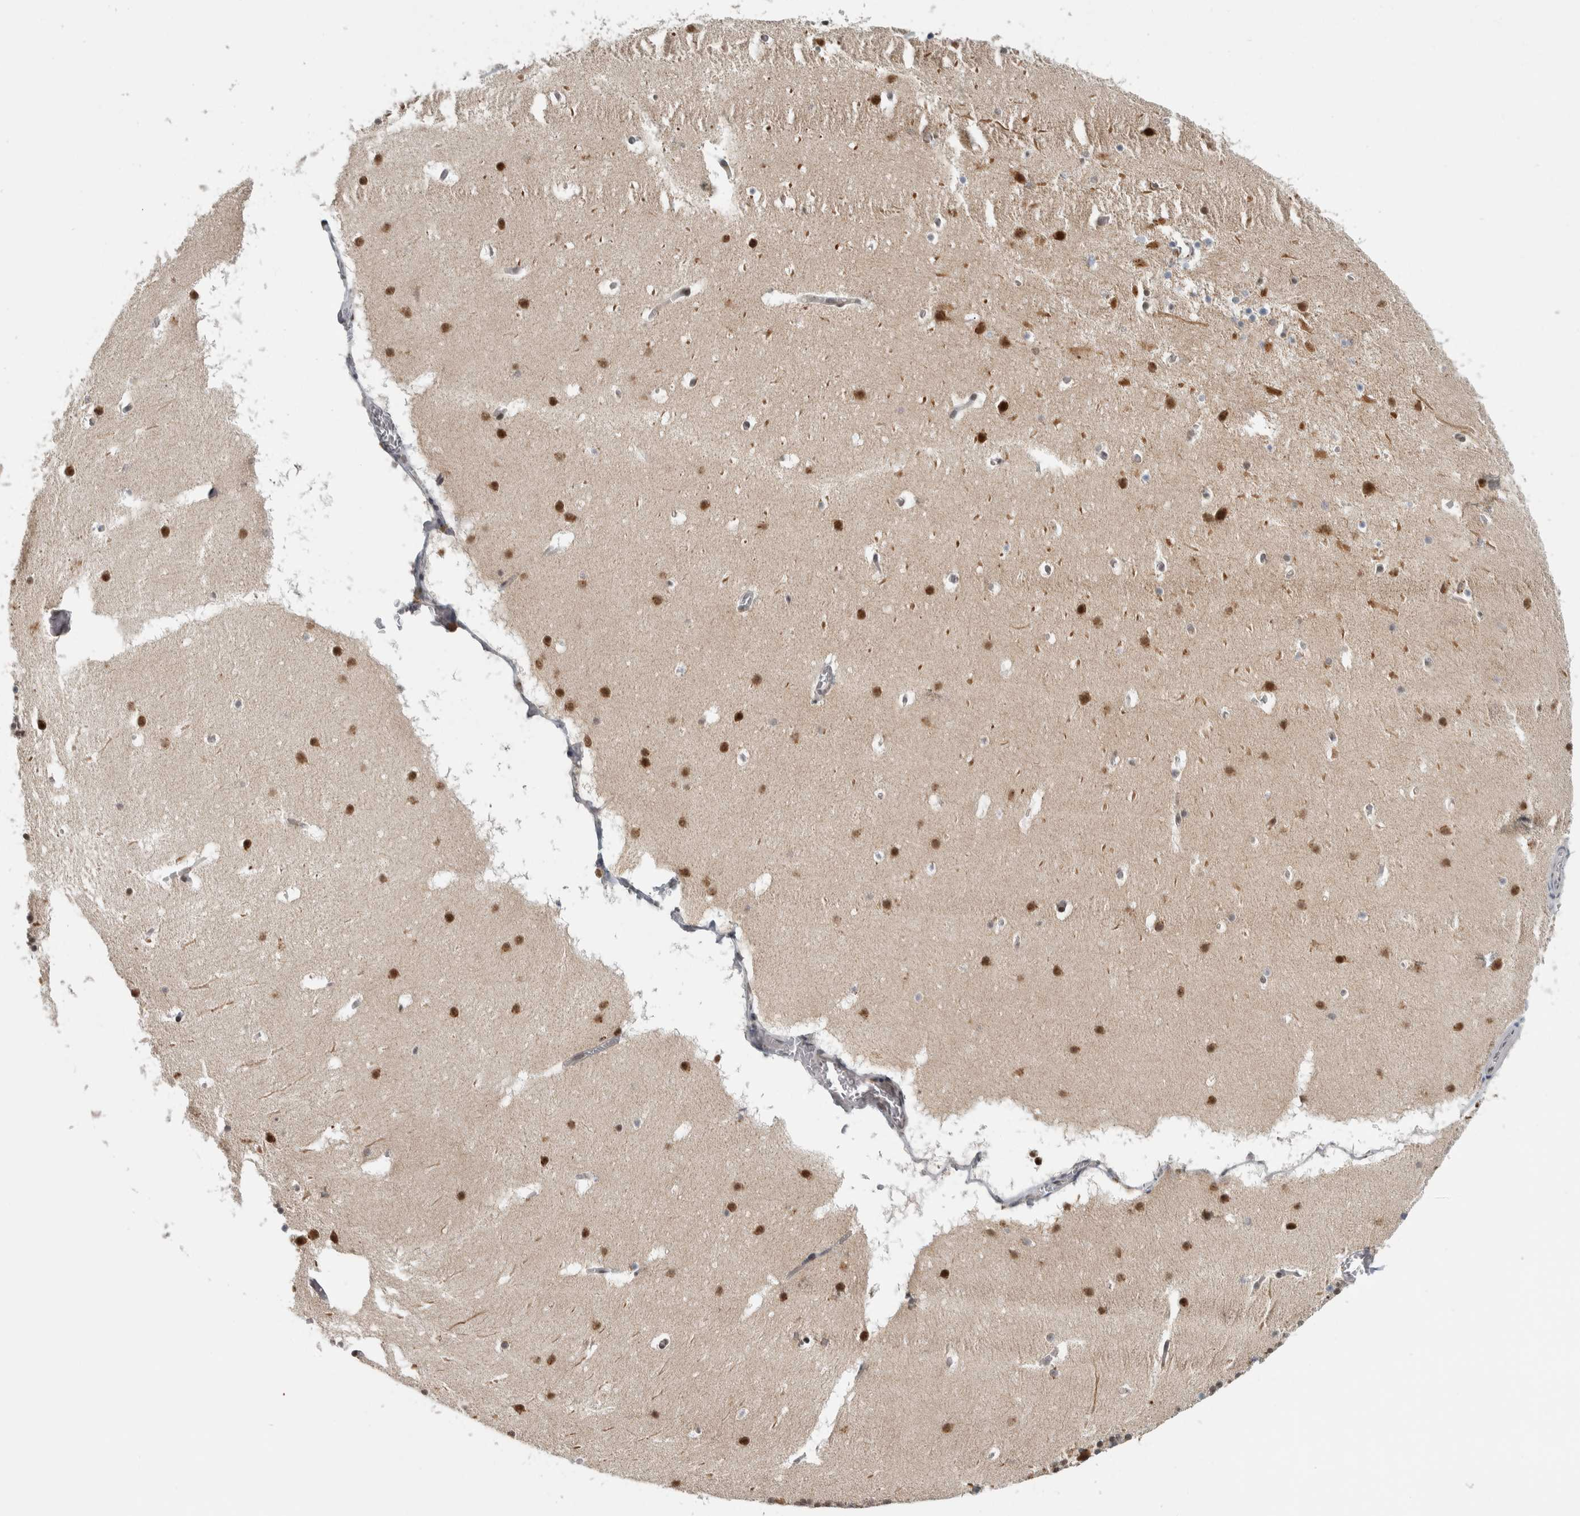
{"staining": {"intensity": "moderate", "quantity": "25%-75%", "location": "cytoplasmic/membranous,nuclear"}, "tissue": "cerebellum", "cell_type": "Cells in granular layer", "image_type": "normal", "snomed": [{"axis": "morphology", "description": "Normal tissue, NOS"}, {"axis": "topography", "description": "Cerebellum"}], "caption": "IHC histopathology image of benign human cerebellum stained for a protein (brown), which shows medium levels of moderate cytoplasmic/membranous,nuclear positivity in about 25%-75% of cells in granular layer.", "gene": "ZMYND8", "patient": {"sex": "male", "age": 45}}